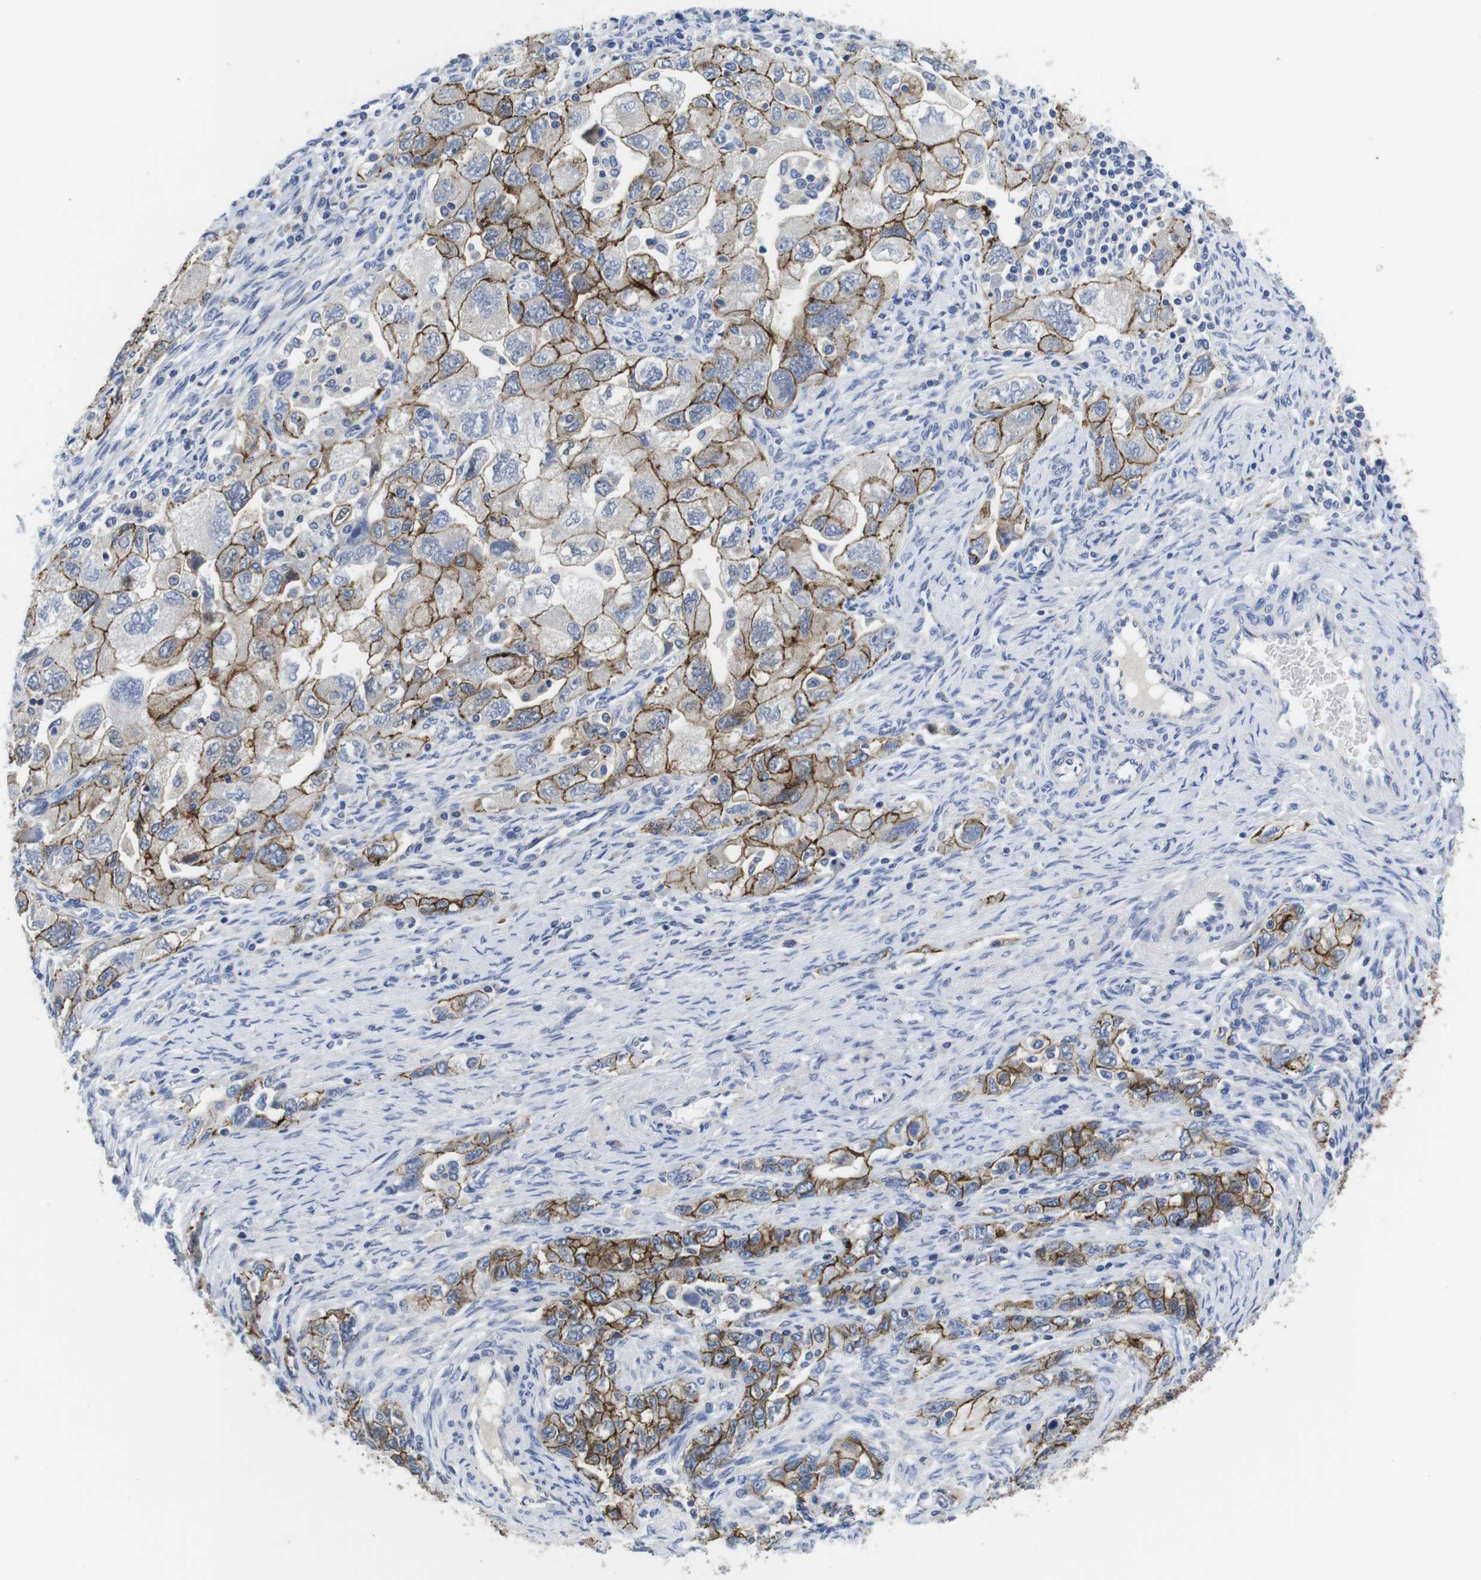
{"staining": {"intensity": "moderate", "quantity": ">75%", "location": "cytoplasmic/membranous"}, "tissue": "ovarian cancer", "cell_type": "Tumor cells", "image_type": "cancer", "snomed": [{"axis": "morphology", "description": "Carcinoma, NOS"}, {"axis": "morphology", "description": "Cystadenocarcinoma, serous, NOS"}, {"axis": "topography", "description": "Ovary"}], "caption": "An immunohistochemistry (IHC) histopathology image of neoplastic tissue is shown. Protein staining in brown labels moderate cytoplasmic/membranous positivity in ovarian carcinoma within tumor cells.", "gene": "SCRIB", "patient": {"sex": "female", "age": 69}}